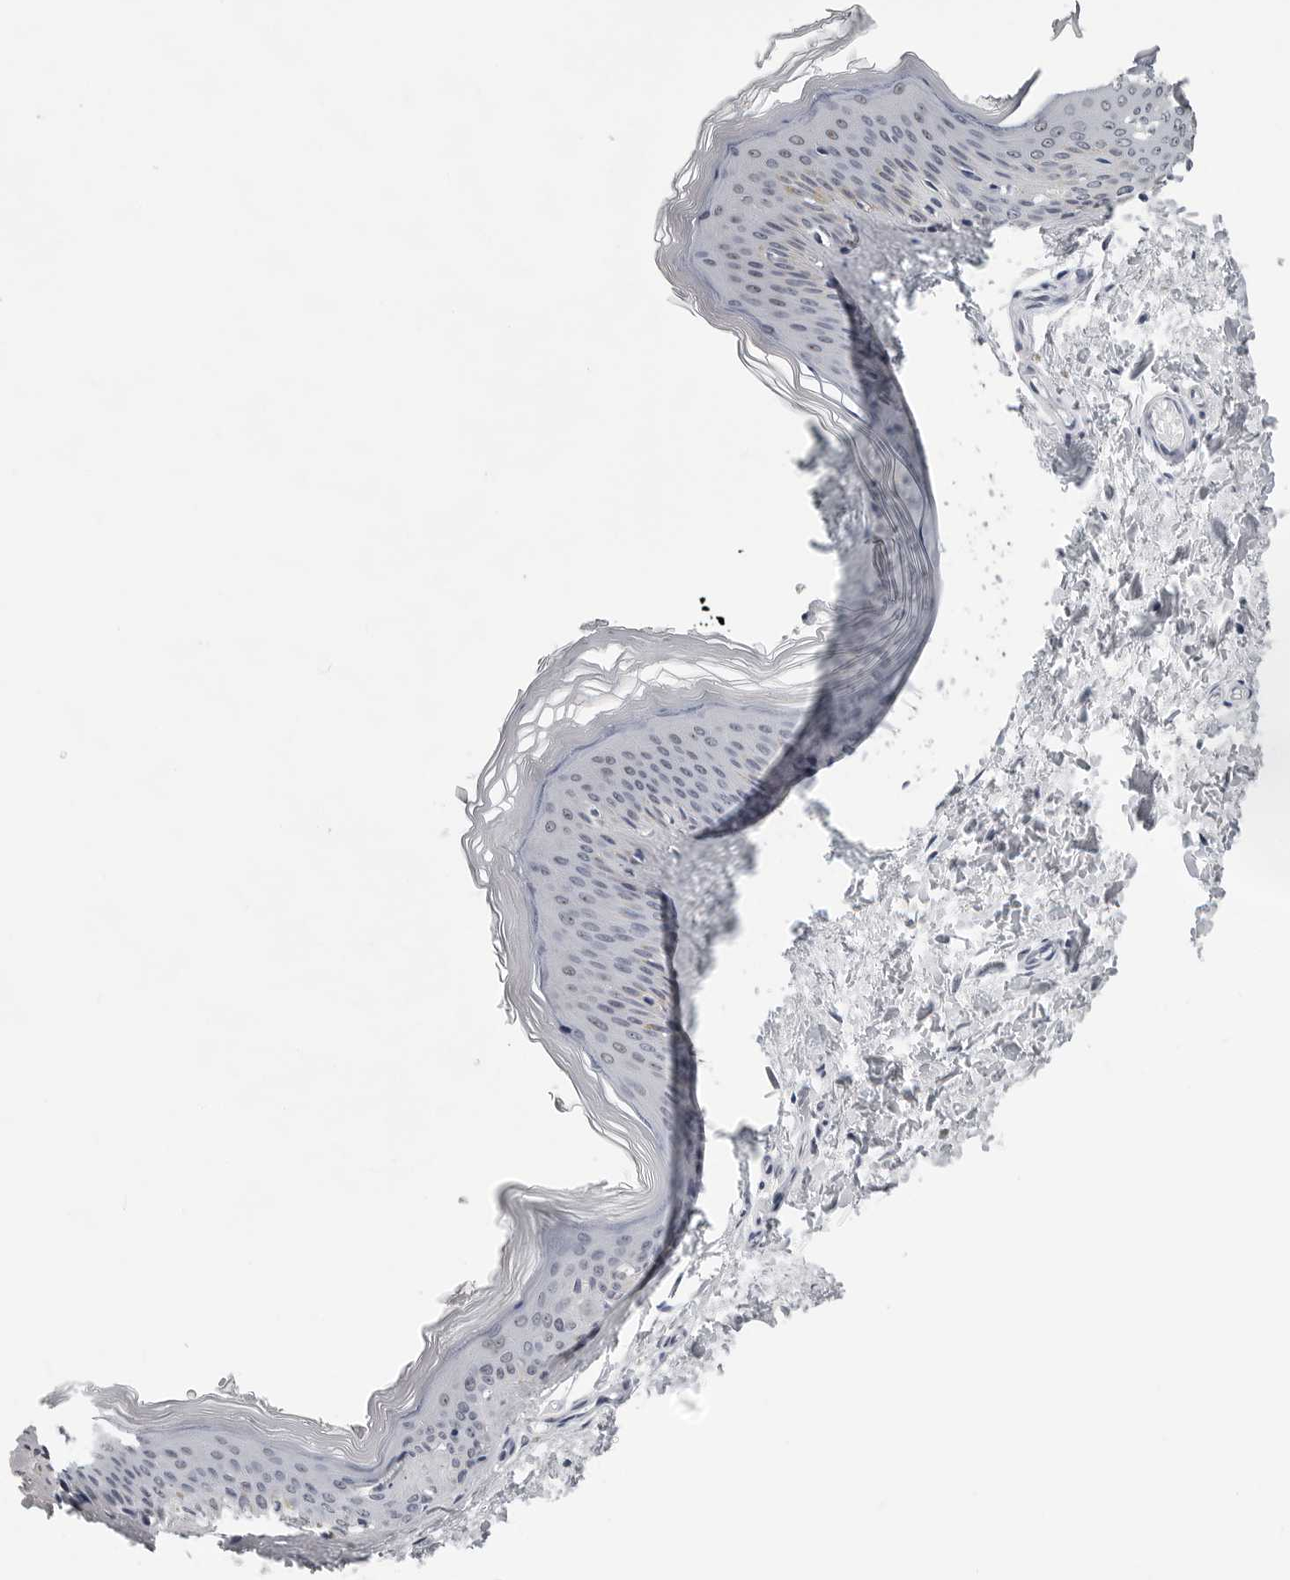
{"staining": {"intensity": "negative", "quantity": "none", "location": "none"}, "tissue": "skin", "cell_type": "Fibroblasts", "image_type": "normal", "snomed": [{"axis": "morphology", "description": "Normal tissue, NOS"}, {"axis": "topography", "description": "Skin"}], "caption": "Skin stained for a protein using IHC exhibits no positivity fibroblasts.", "gene": "GNL2", "patient": {"sex": "female", "age": 27}}